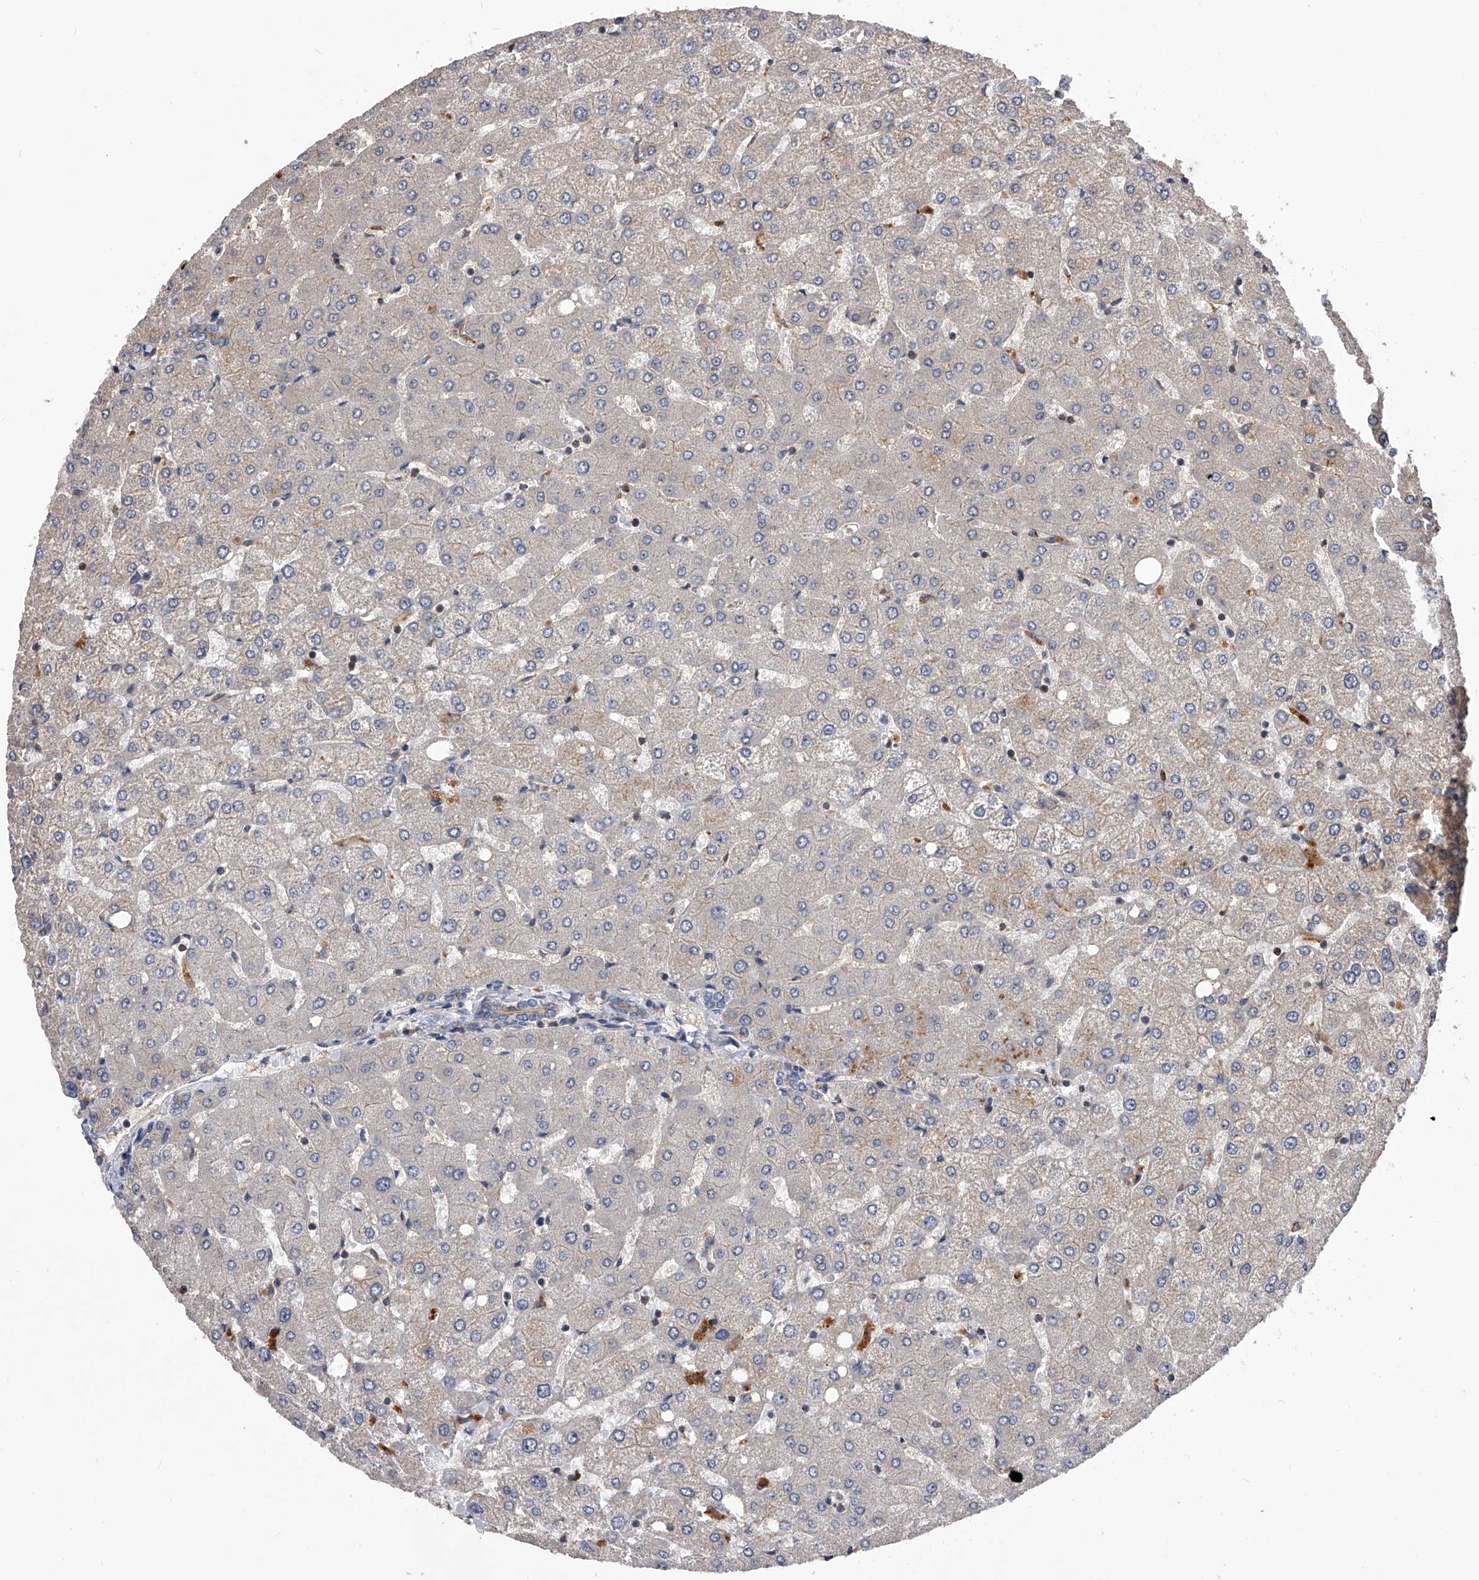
{"staining": {"intensity": "negative", "quantity": "none", "location": "none"}, "tissue": "liver", "cell_type": "Cholangiocytes", "image_type": "normal", "snomed": [{"axis": "morphology", "description": "Normal tissue, NOS"}, {"axis": "topography", "description": "Liver"}], "caption": "The immunohistochemistry (IHC) micrograph has no significant positivity in cholangiocytes of liver. (Stains: DAB (3,3'-diaminobenzidine) immunohistochemistry with hematoxylin counter stain, Microscopy: brightfield microscopy at high magnification).", "gene": "CUL7", "patient": {"sex": "female", "age": 54}}